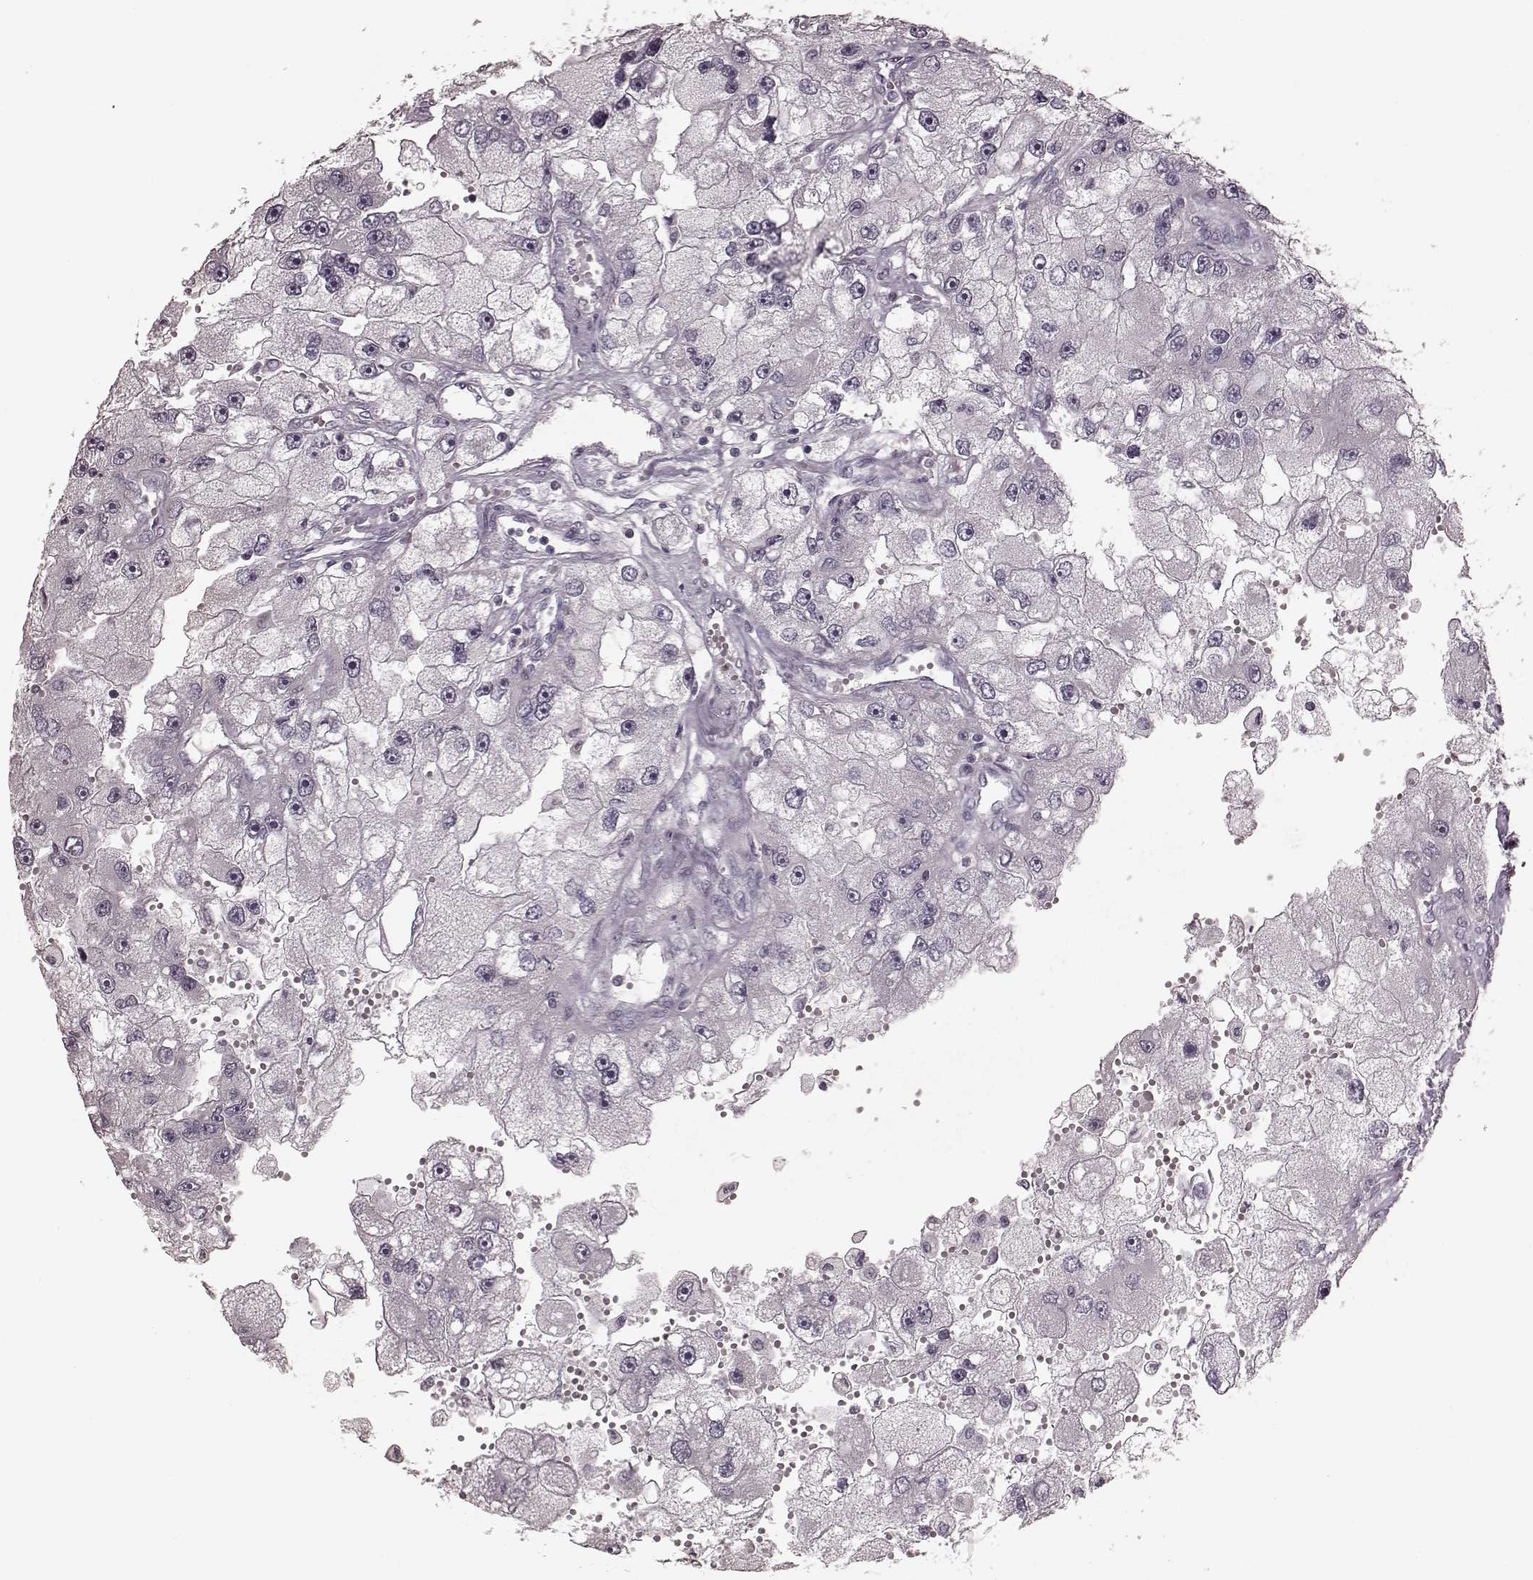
{"staining": {"intensity": "negative", "quantity": "none", "location": "none"}, "tissue": "renal cancer", "cell_type": "Tumor cells", "image_type": "cancer", "snomed": [{"axis": "morphology", "description": "Adenocarcinoma, NOS"}, {"axis": "topography", "description": "Kidney"}], "caption": "Histopathology image shows no protein expression in tumor cells of adenocarcinoma (renal) tissue.", "gene": "CD28", "patient": {"sex": "male", "age": 63}}